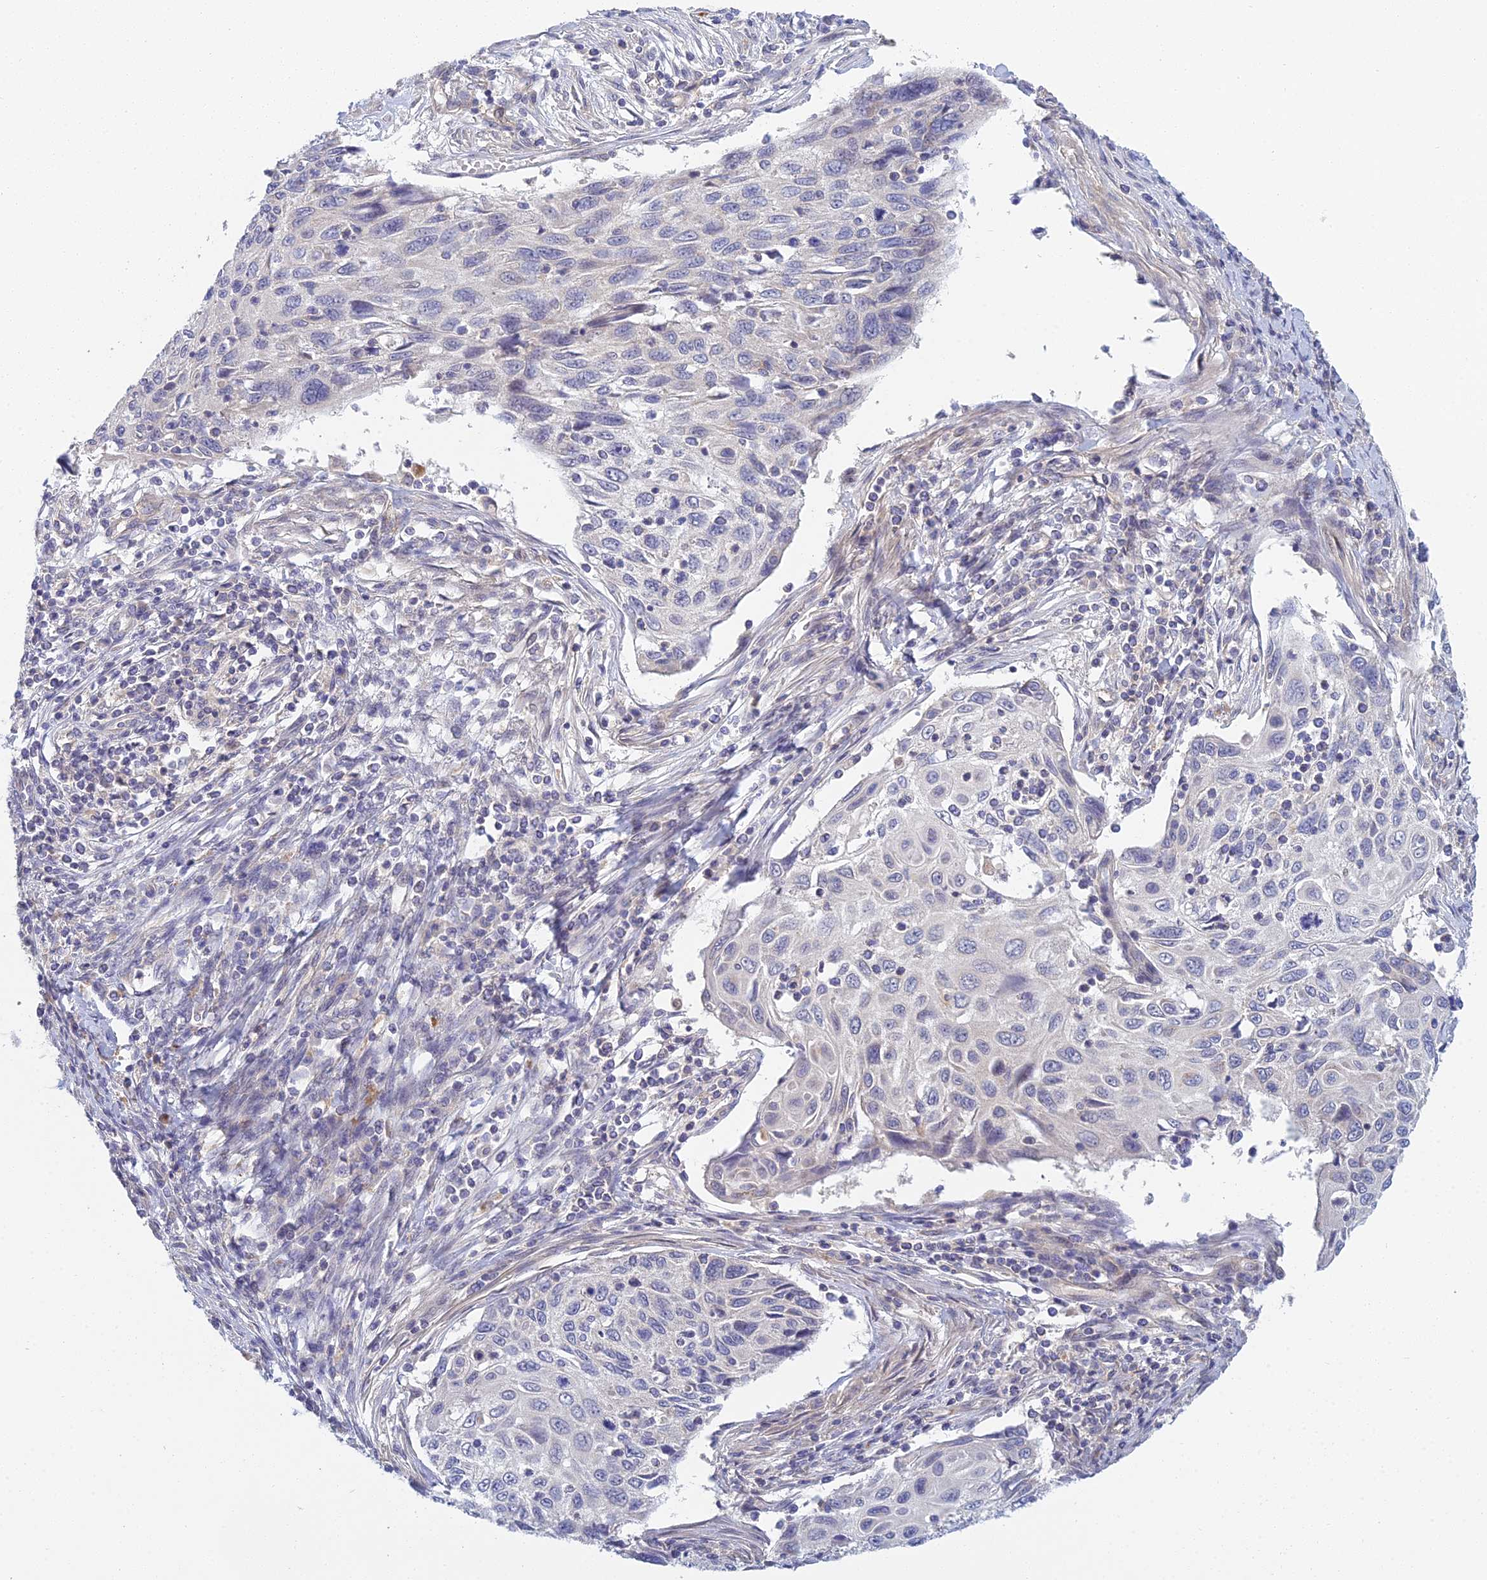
{"staining": {"intensity": "negative", "quantity": "none", "location": "none"}, "tissue": "cervical cancer", "cell_type": "Tumor cells", "image_type": "cancer", "snomed": [{"axis": "morphology", "description": "Squamous cell carcinoma, NOS"}, {"axis": "topography", "description": "Cervix"}], "caption": "Immunohistochemical staining of human cervical squamous cell carcinoma demonstrates no significant staining in tumor cells.", "gene": "METTL26", "patient": {"sex": "female", "age": 70}}